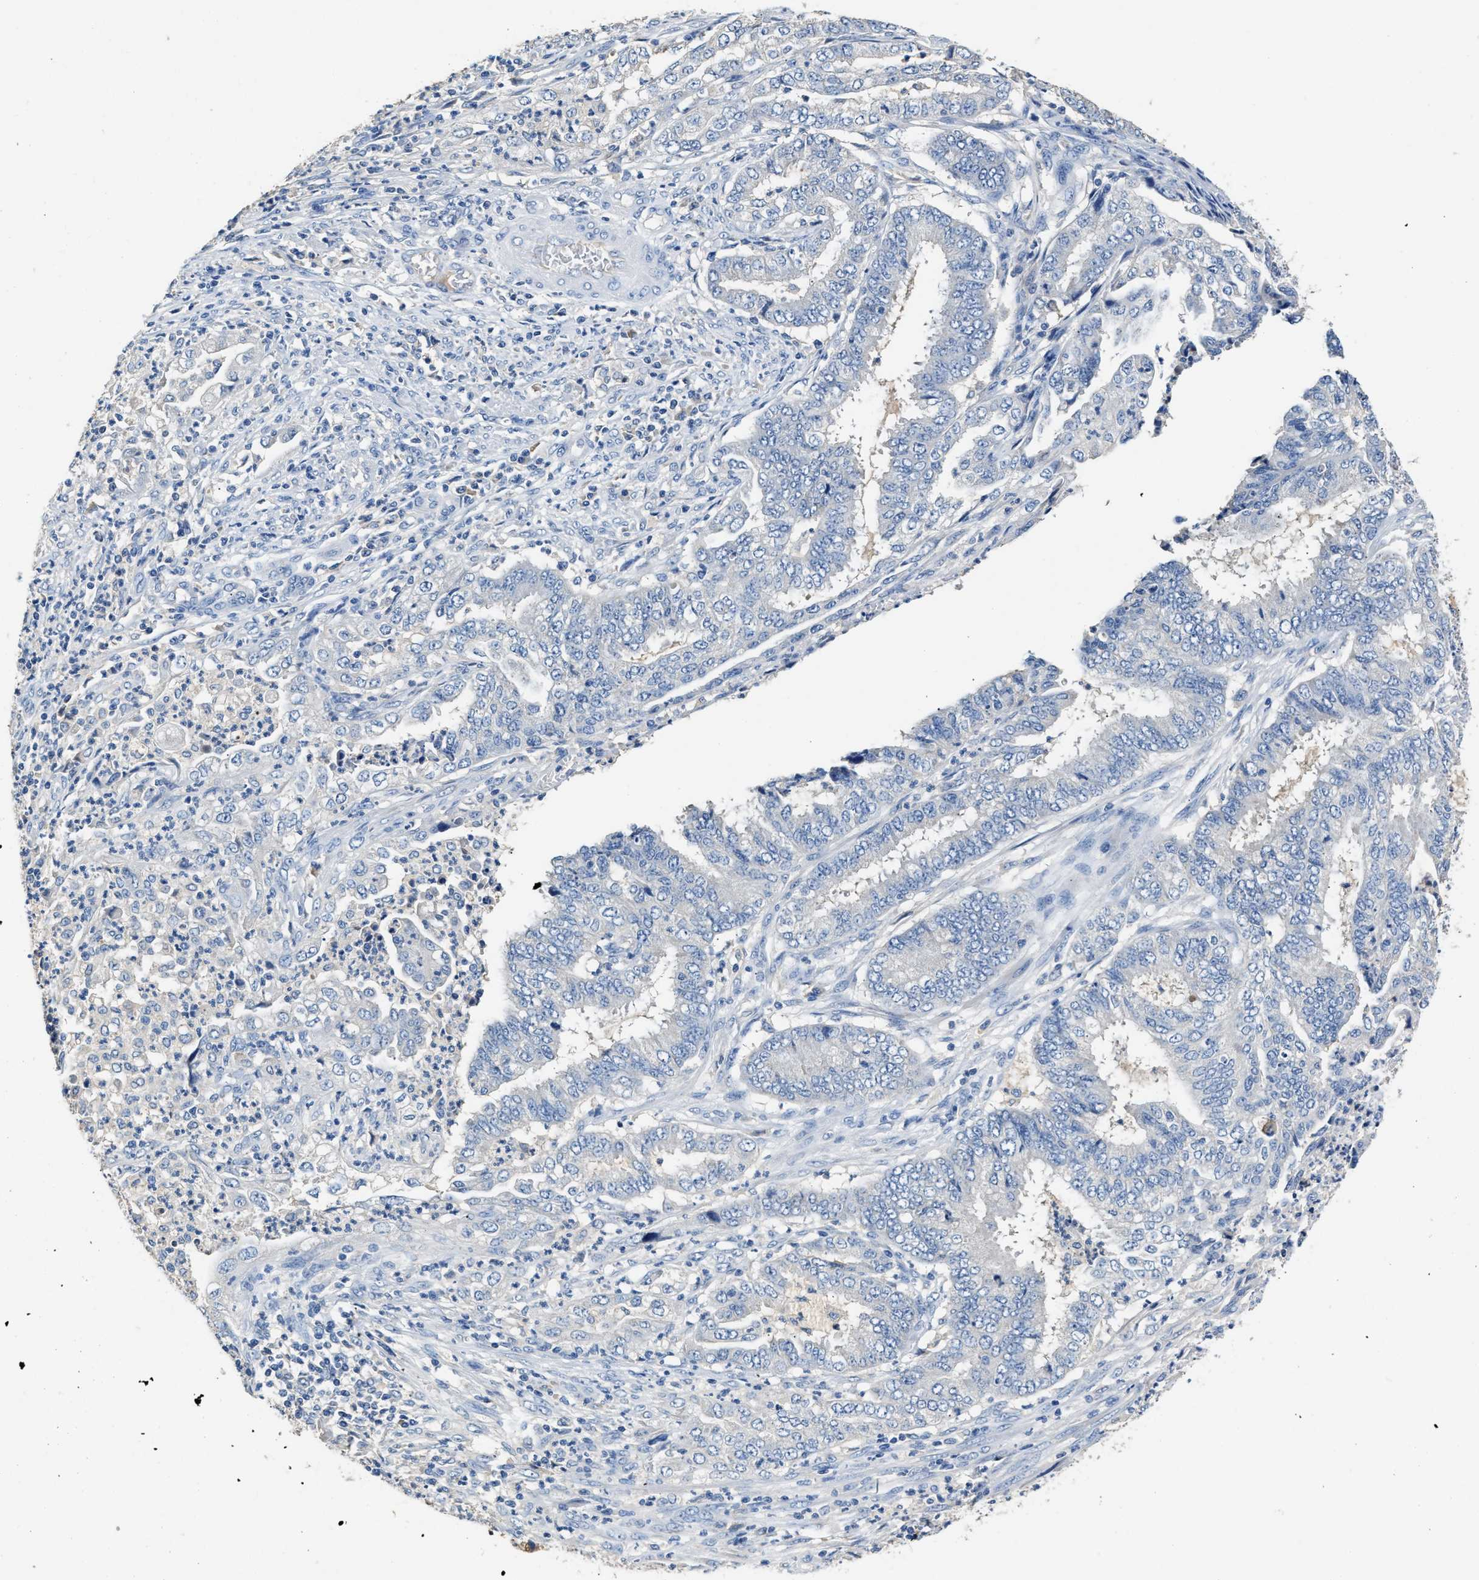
{"staining": {"intensity": "negative", "quantity": "none", "location": "none"}, "tissue": "endometrial cancer", "cell_type": "Tumor cells", "image_type": "cancer", "snomed": [{"axis": "morphology", "description": "Adenocarcinoma, NOS"}, {"axis": "topography", "description": "Endometrium"}], "caption": "This histopathology image is of endometrial cancer stained with immunohistochemistry (IHC) to label a protein in brown with the nuclei are counter-stained blue. There is no positivity in tumor cells.", "gene": "SLCO2B1", "patient": {"sex": "female", "age": 51}}